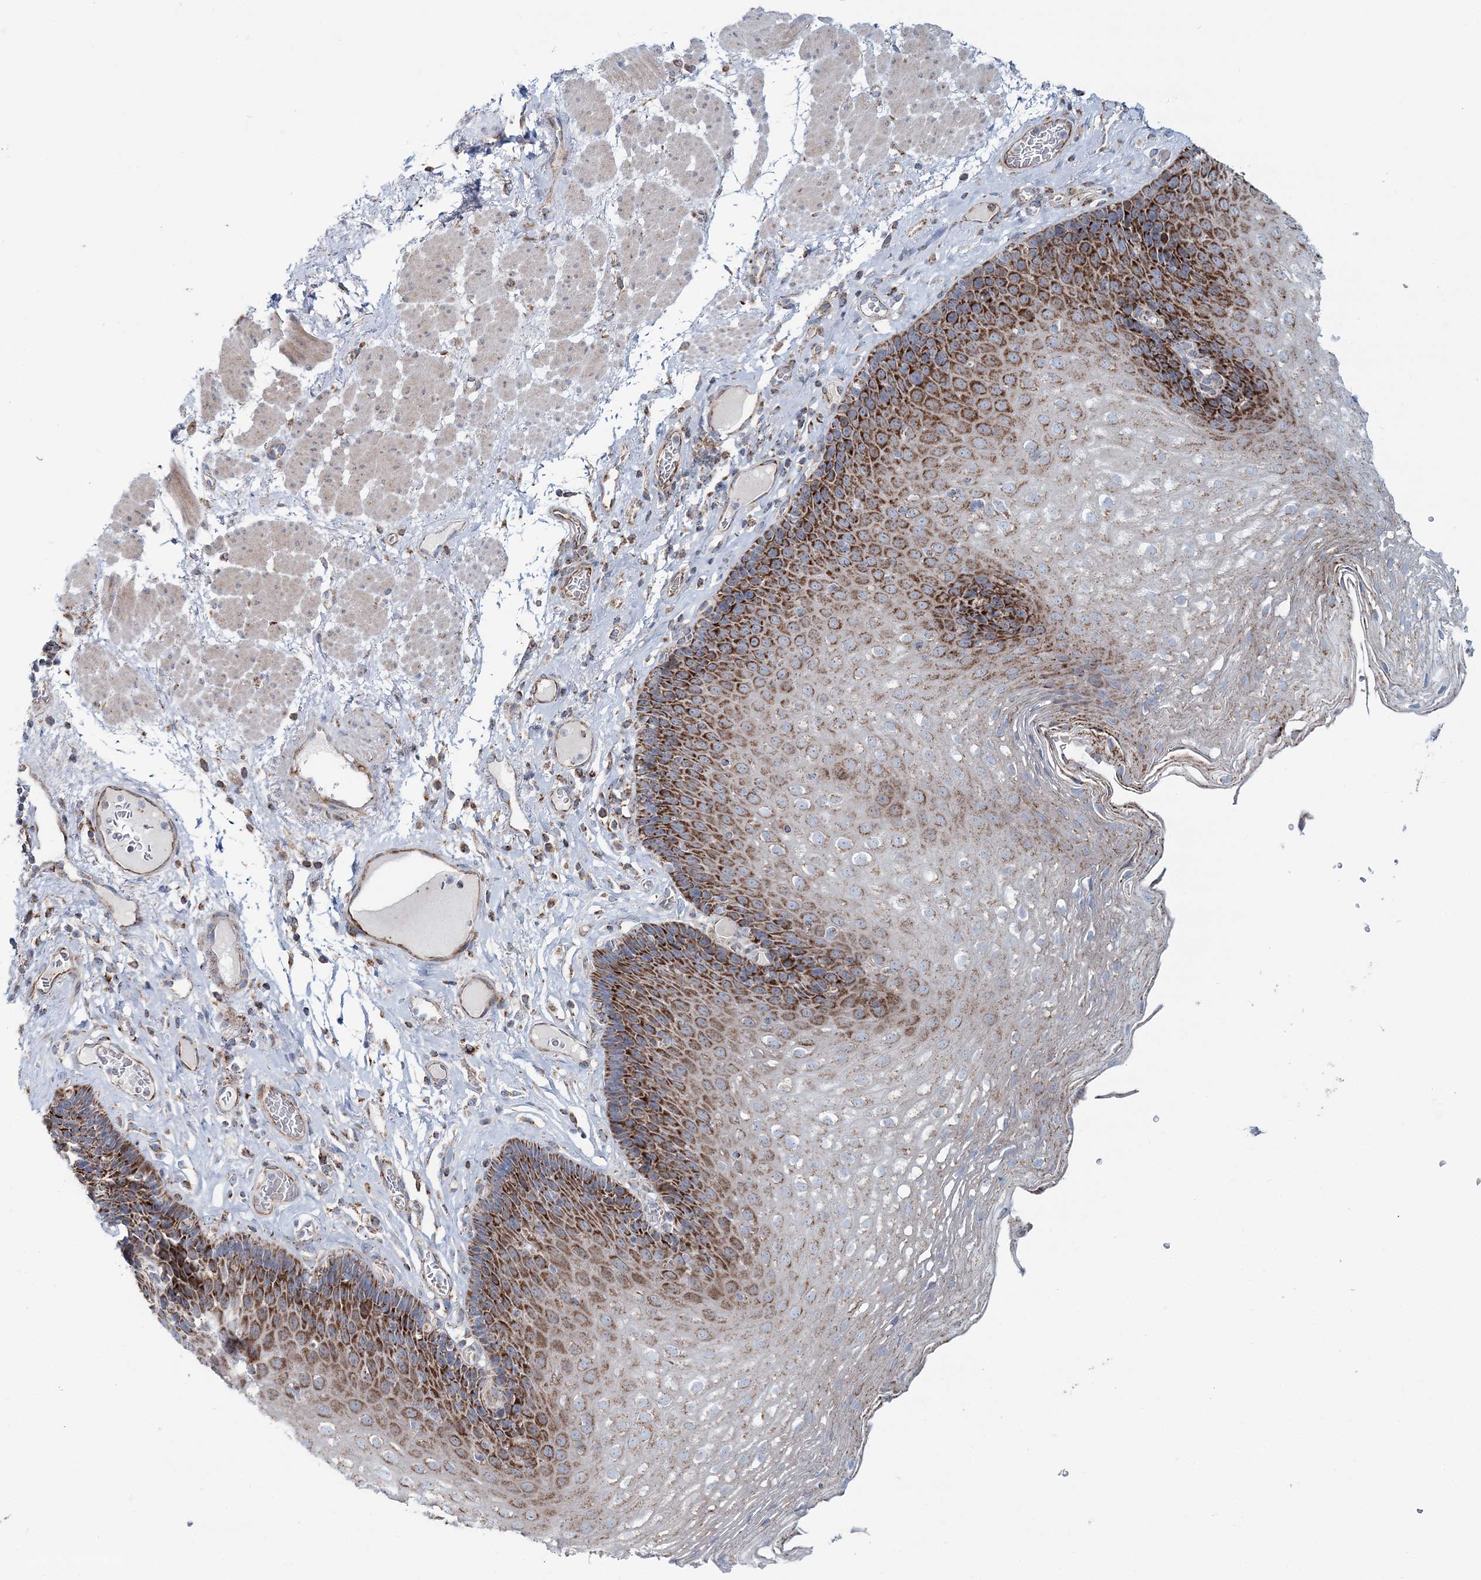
{"staining": {"intensity": "strong", "quantity": "25%-75%", "location": "cytoplasmic/membranous"}, "tissue": "esophagus", "cell_type": "Squamous epithelial cells", "image_type": "normal", "snomed": [{"axis": "morphology", "description": "Normal tissue, NOS"}, {"axis": "topography", "description": "Esophagus"}], "caption": "DAB (3,3'-diaminobenzidine) immunohistochemical staining of benign human esophagus shows strong cytoplasmic/membranous protein positivity in about 25%-75% of squamous epithelial cells. The staining is performed using DAB (3,3'-diaminobenzidine) brown chromogen to label protein expression. The nuclei are counter-stained blue using hematoxylin.", "gene": "ARHGAP6", "patient": {"sex": "female", "age": 66}}